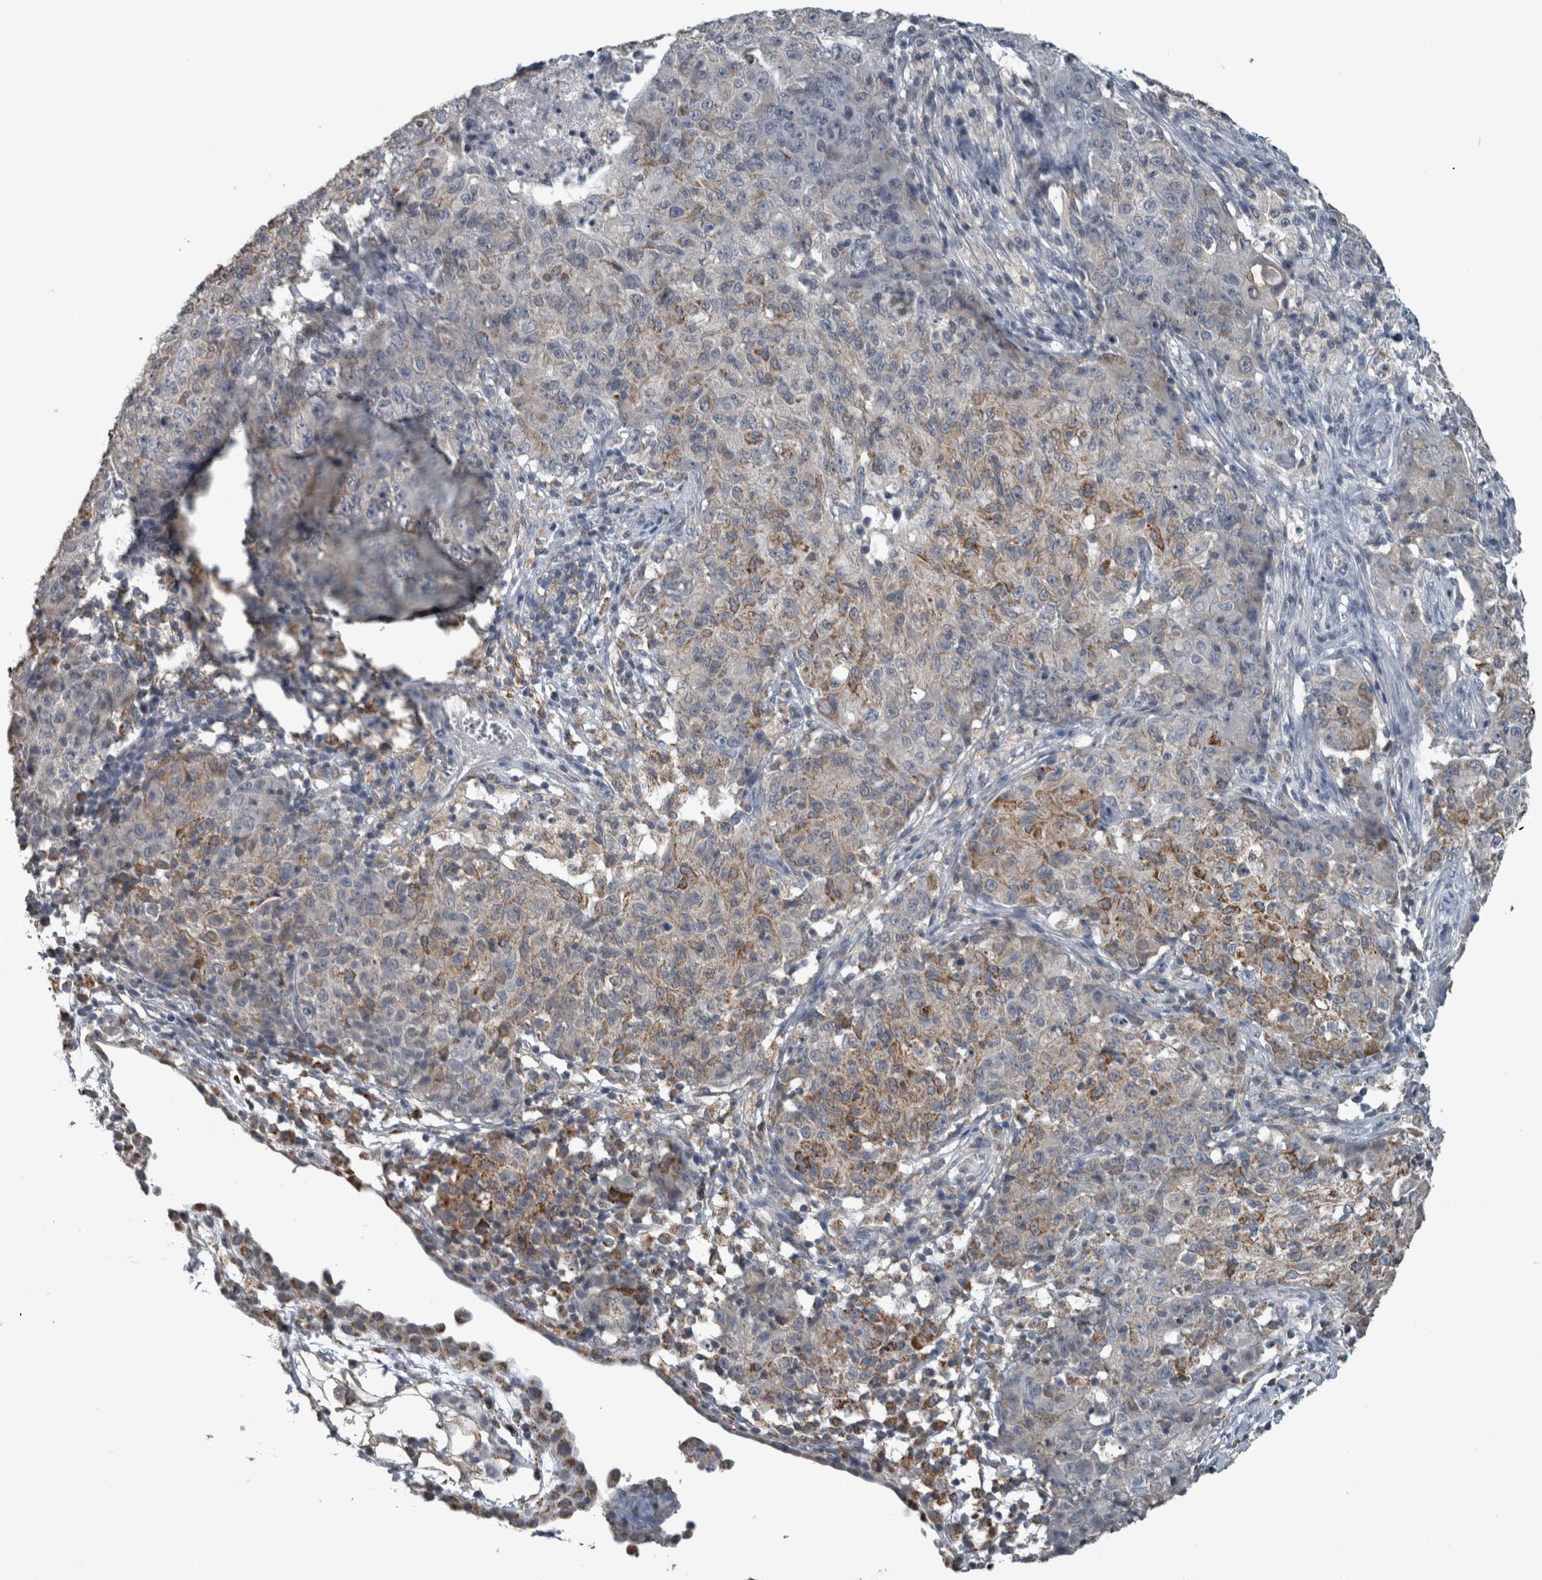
{"staining": {"intensity": "moderate", "quantity": "<25%", "location": "cytoplasmic/membranous"}, "tissue": "ovarian cancer", "cell_type": "Tumor cells", "image_type": "cancer", "snomed": [{"axis": "morphology", "description": "Carcinoma, endometroid"}, {"axis": "topography", "description": "Ovary"}], "caption": "Protein expression analysis of ovarian endometroid carcinoma demonstrates moderate cytoplasmic/membranous staining in about <25% of tumor cells. The protein of interest is shown in brown color, while the nuclei are stained blue.", "gene": "ACSF2", "patient": {"sex": "female", "age": 42}}